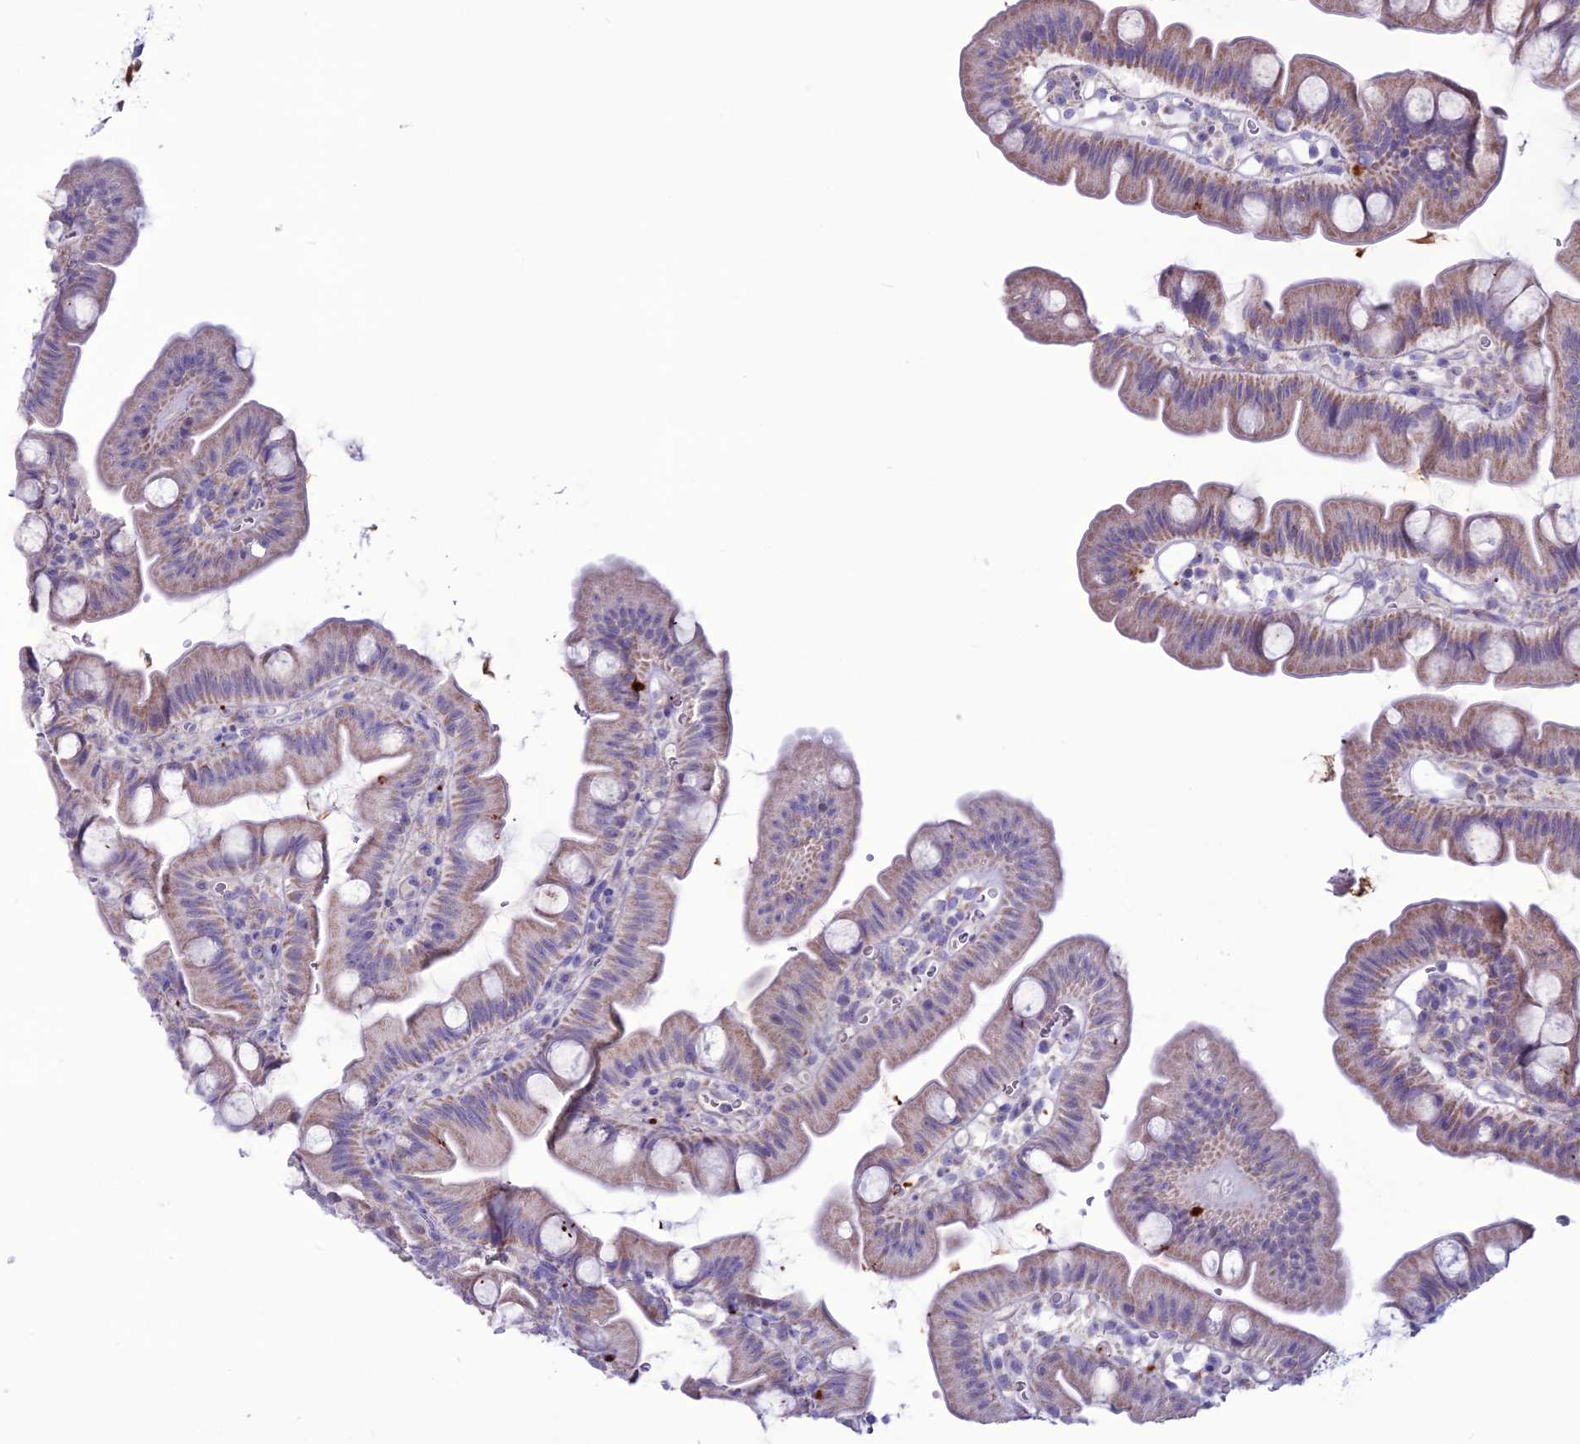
{"staining": {"intensity": "strong", "quantity": "<25%", "location": "cytoplasmic/membranous"}, "tissue": "small intestine", "cell_type": "Glandular cells", "image_type": "normal", "snomed": [{"axis": "morphology", "description": "Normal tissue, NOS"}, {"axis": "topography", "description": "Small intestine"}], "caption": "This is a histology image of immunohistochemistry staining of benign small intestine, which shows strong positivity in the cytoplasmic/membranous of glandular cells.", "gene": "C21orf140", "patient": {"sex": "female", "age": 68}}